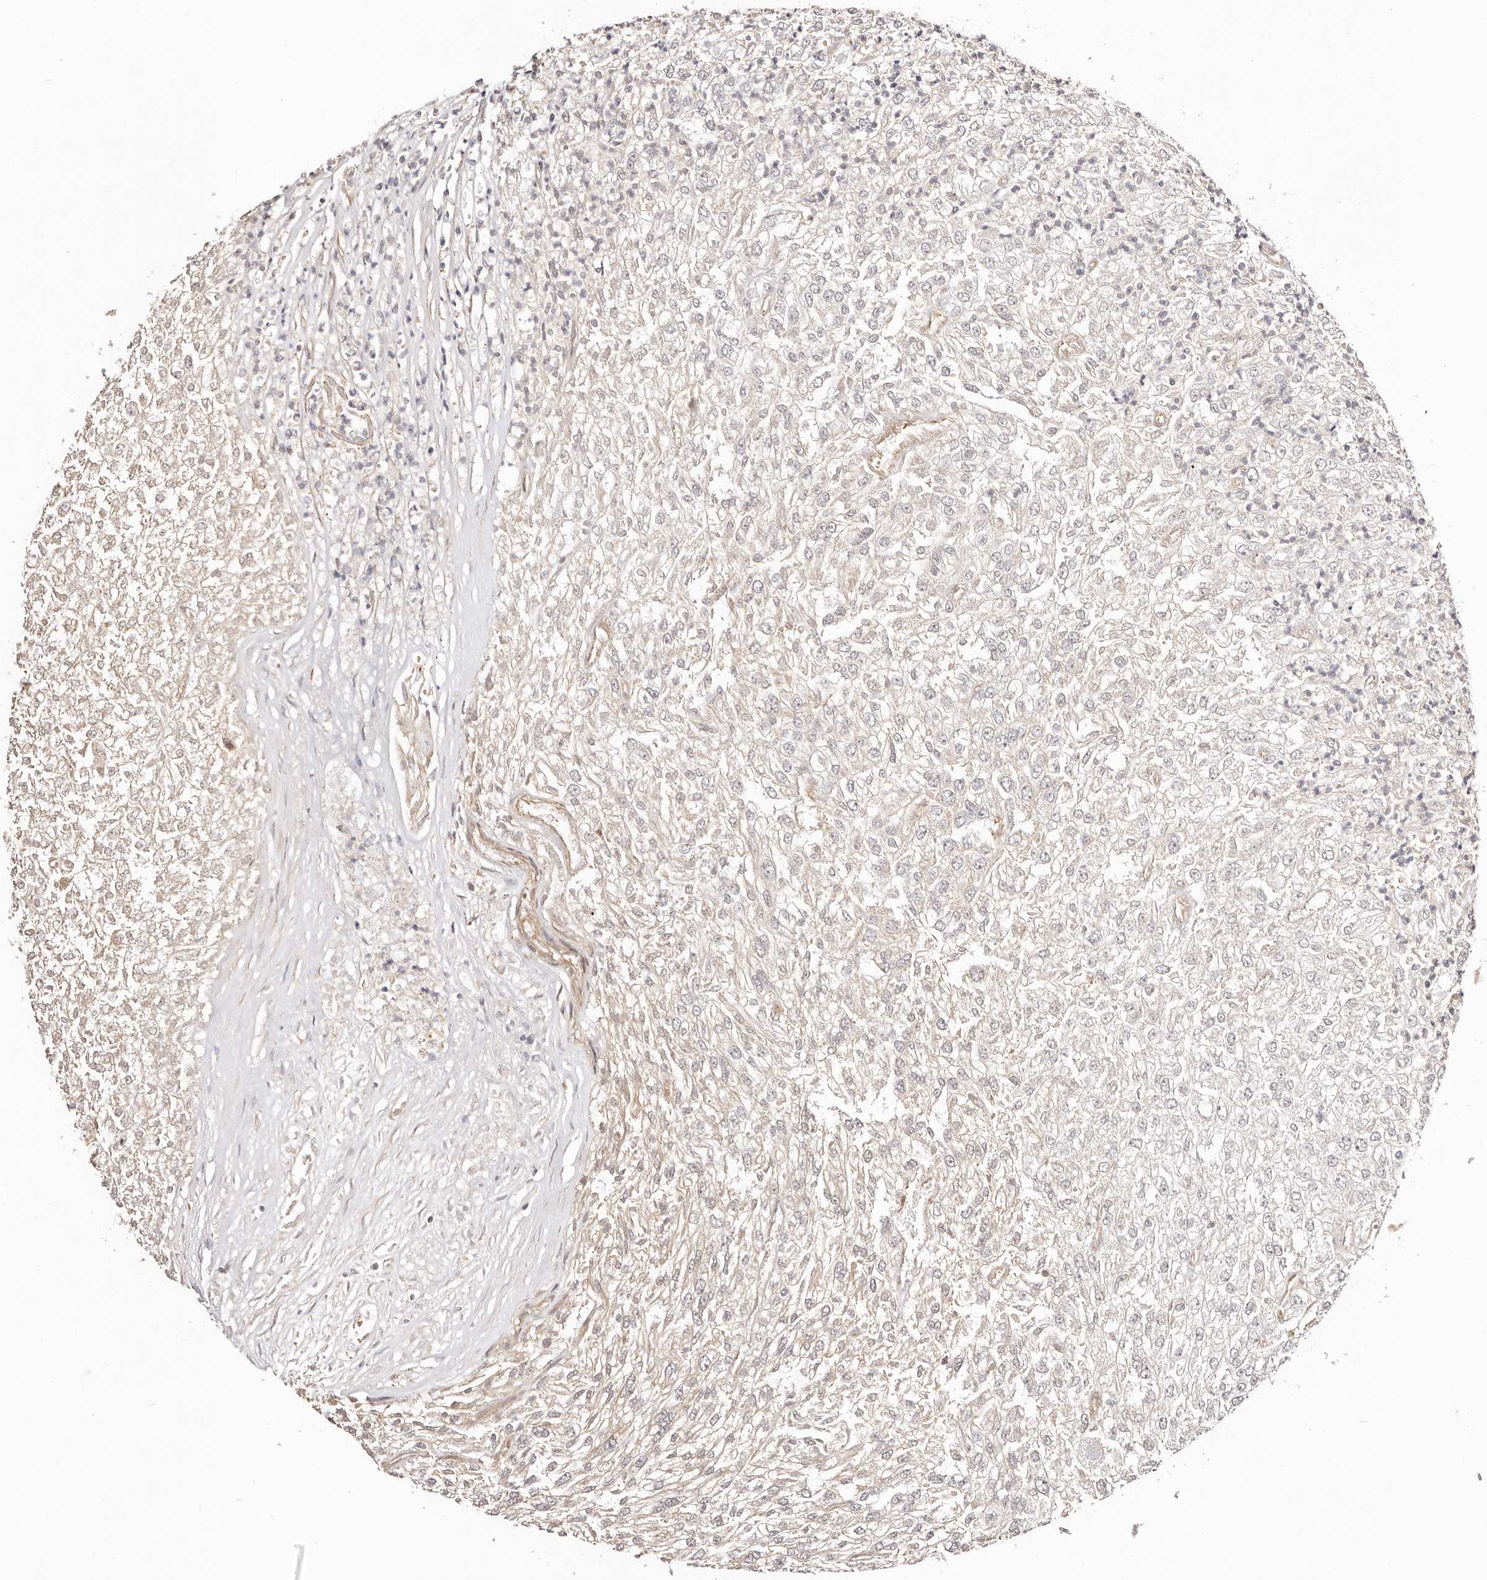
{"staining": {"intensity": "negative", "quantity": "none", "location": "none"}, "tissue": "renal cancer", "cell_type": "Tumor cells", "image_type": "cancer", "snomed": [{"axis": "morphology", "description": "Adenocarcinoma, NOS"}, {"axis": "topography", "description": "Kidney"}], "caption": "Photomicrograph shows no significant protein positivity in tumor cells of renal cancer (adenocarcinoma).", "gene": "CTNNBL1", "patient": {"sex": "female", "age": 54}}